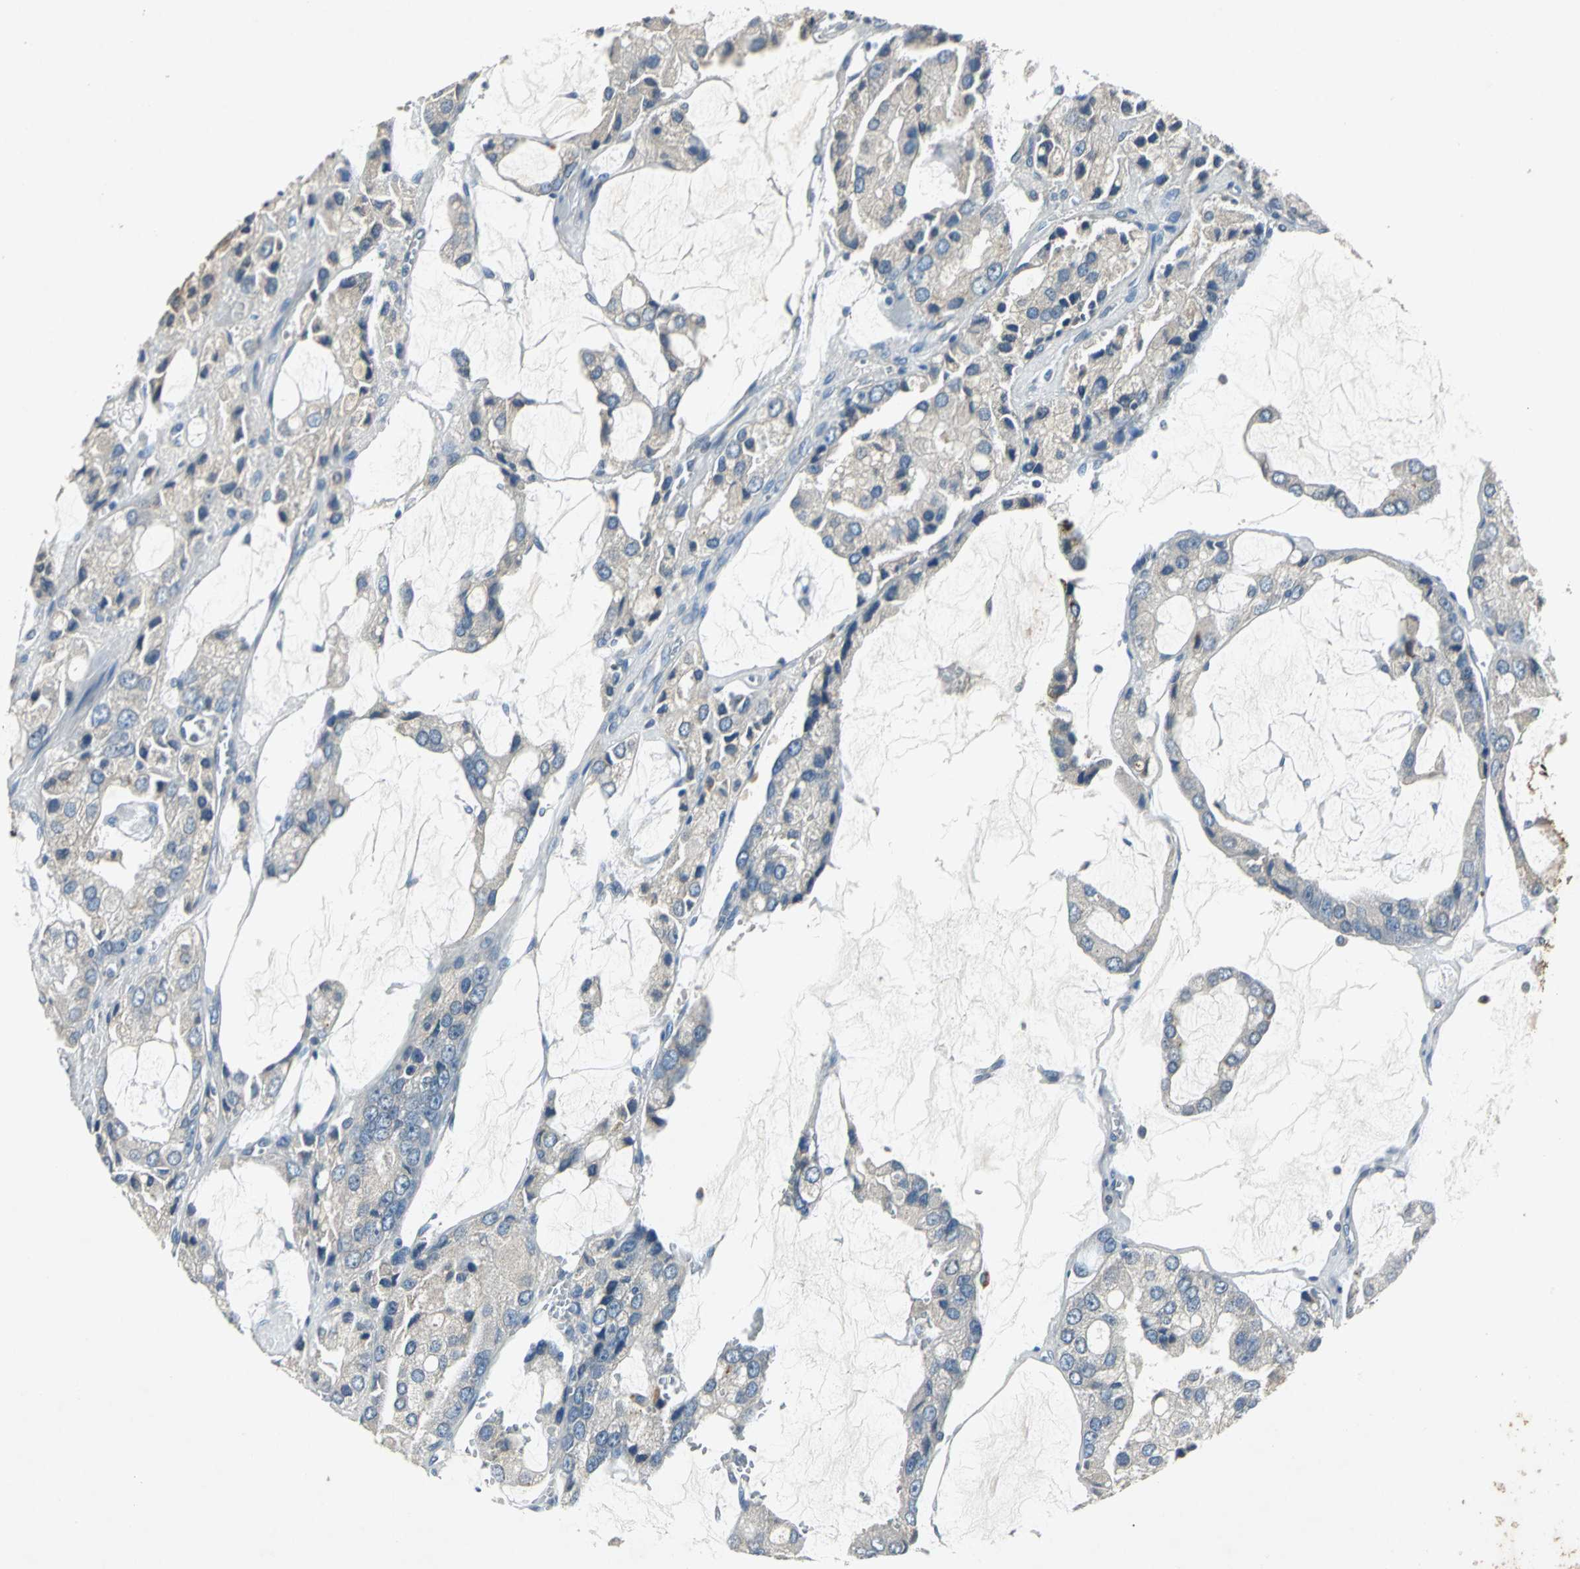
{"staining": {"intensity": "negative", "quantity": "none", "location": "none"}, "tissue": "prostate cancer", "cell_type": "Tumor cells", "image_type": "cancer", "snomed": [{"axis": "morphology", "description": "Adenocarcinoma, High grade"}, {"axis": "topography", "description": "Prostate"}], "caption": "Protein analysis of prostate high-grade adenocarcinoma shows no significant positivity in tumor cells. (DAB (3,3'-diaminobenzidine) IHC with hematoxylin counter stain).", "gene": "SLC2A13", "patient": {"sex": "male", "age": 67}}